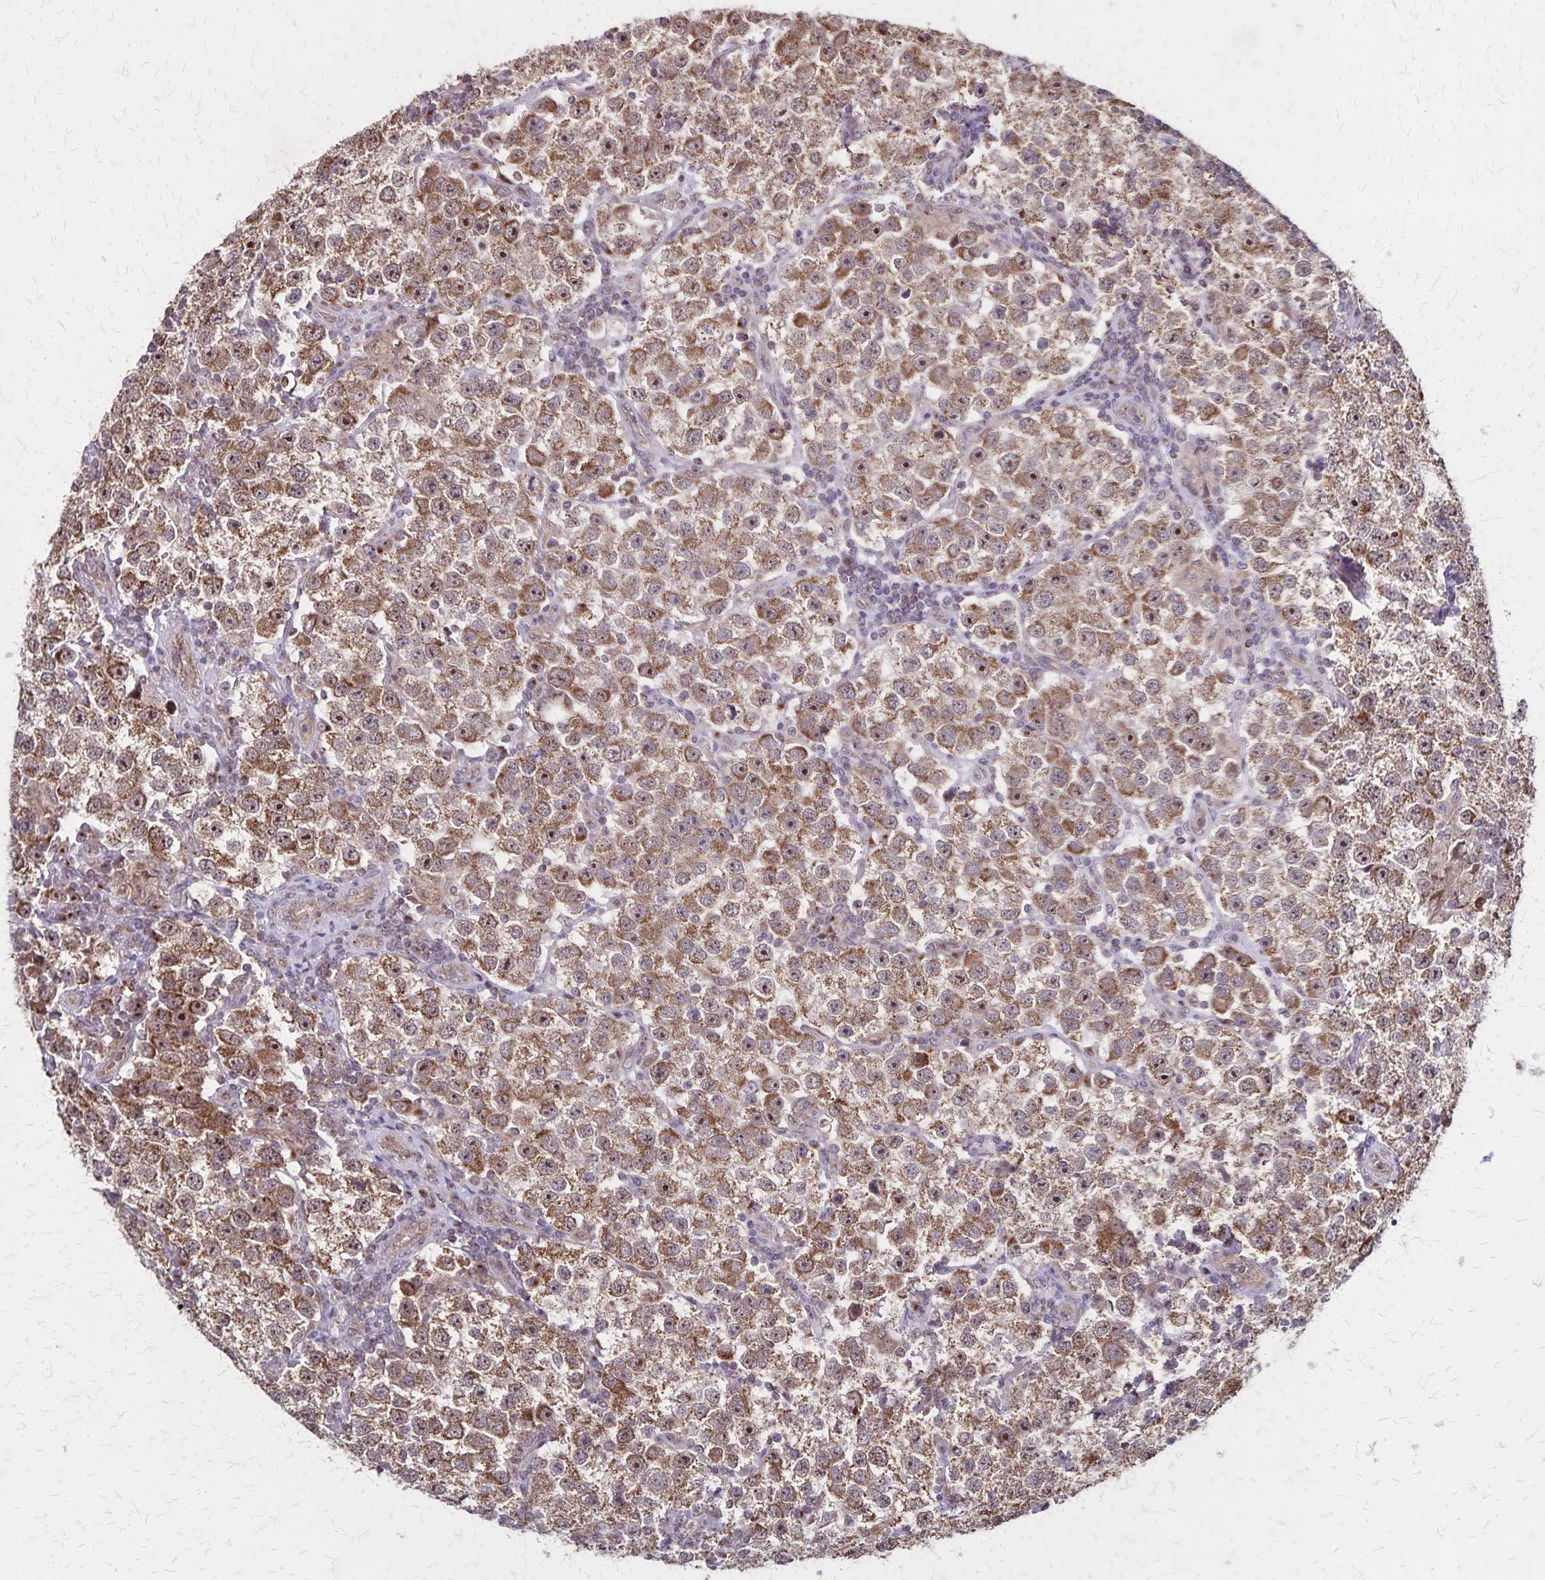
{"staining": {"intensity": "moderate", "quantity": ">75%", "location": "cytoplasmic/membranous,nuclear"}, "tissue": "testis cancer", "cell_type": "Tumor cells", "image_type": "cancer", "snomed": [{"axis": "morphology", "description": "Seminoma, NOS"}, {"axis": "topography", "description": "Testis"}], "caption": "The image shows immunohistochemical staining of testis seminoma. There is moderate cytoplasmic/membranous and nuclear staining is present in approximately >75% of tumor cells. The staining is performed using DAB (3,3'-diaminobenzidine) brown chromogen to label protein expression. The nuclei are counter-stained blue using hematoxylin.", "gene": "NFS1", "patient": {"sex": "male", "age": 37}}